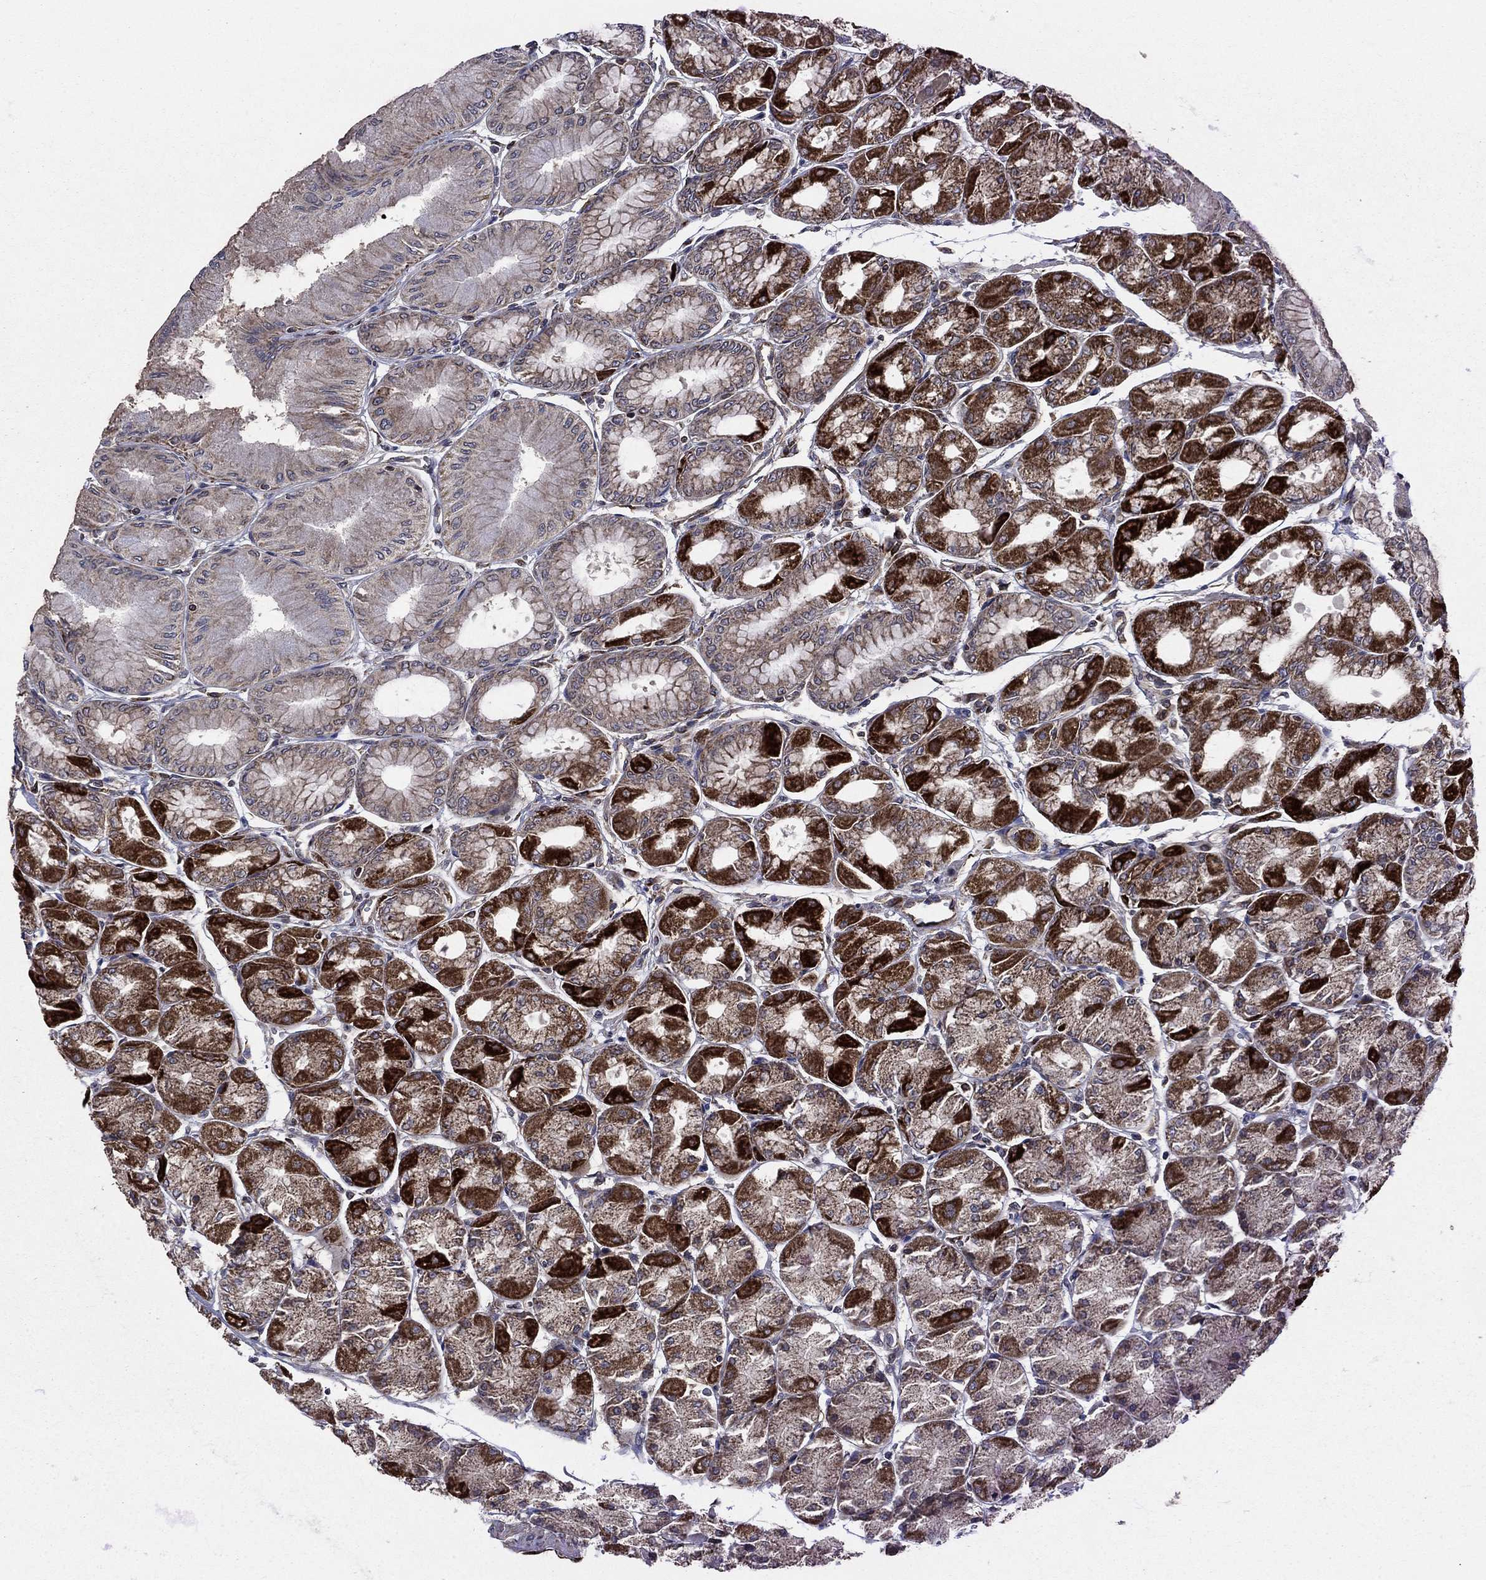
{"staining": {"intensity": "strong", "quantity": "25%-75%", "location": "cytoplasmic/membranous"}, "tissue": "stomach", "cell_type": "Glandular cells", "image_type": "normal", "snomed": [{"axis": "morphology", "description": "Normal tissue, NOS"}, {"axis": "topography", "description": "Stomach, upper"}], "caption": "This photomicrograph shows immunohistochemistry staining of benign stomach, with high strong cytoplasmic/membranous positivity in approximately 25%-75% of glandular cells.", "gene": "NDUFC1", "patient": {"sex": "male", "age": 60}}